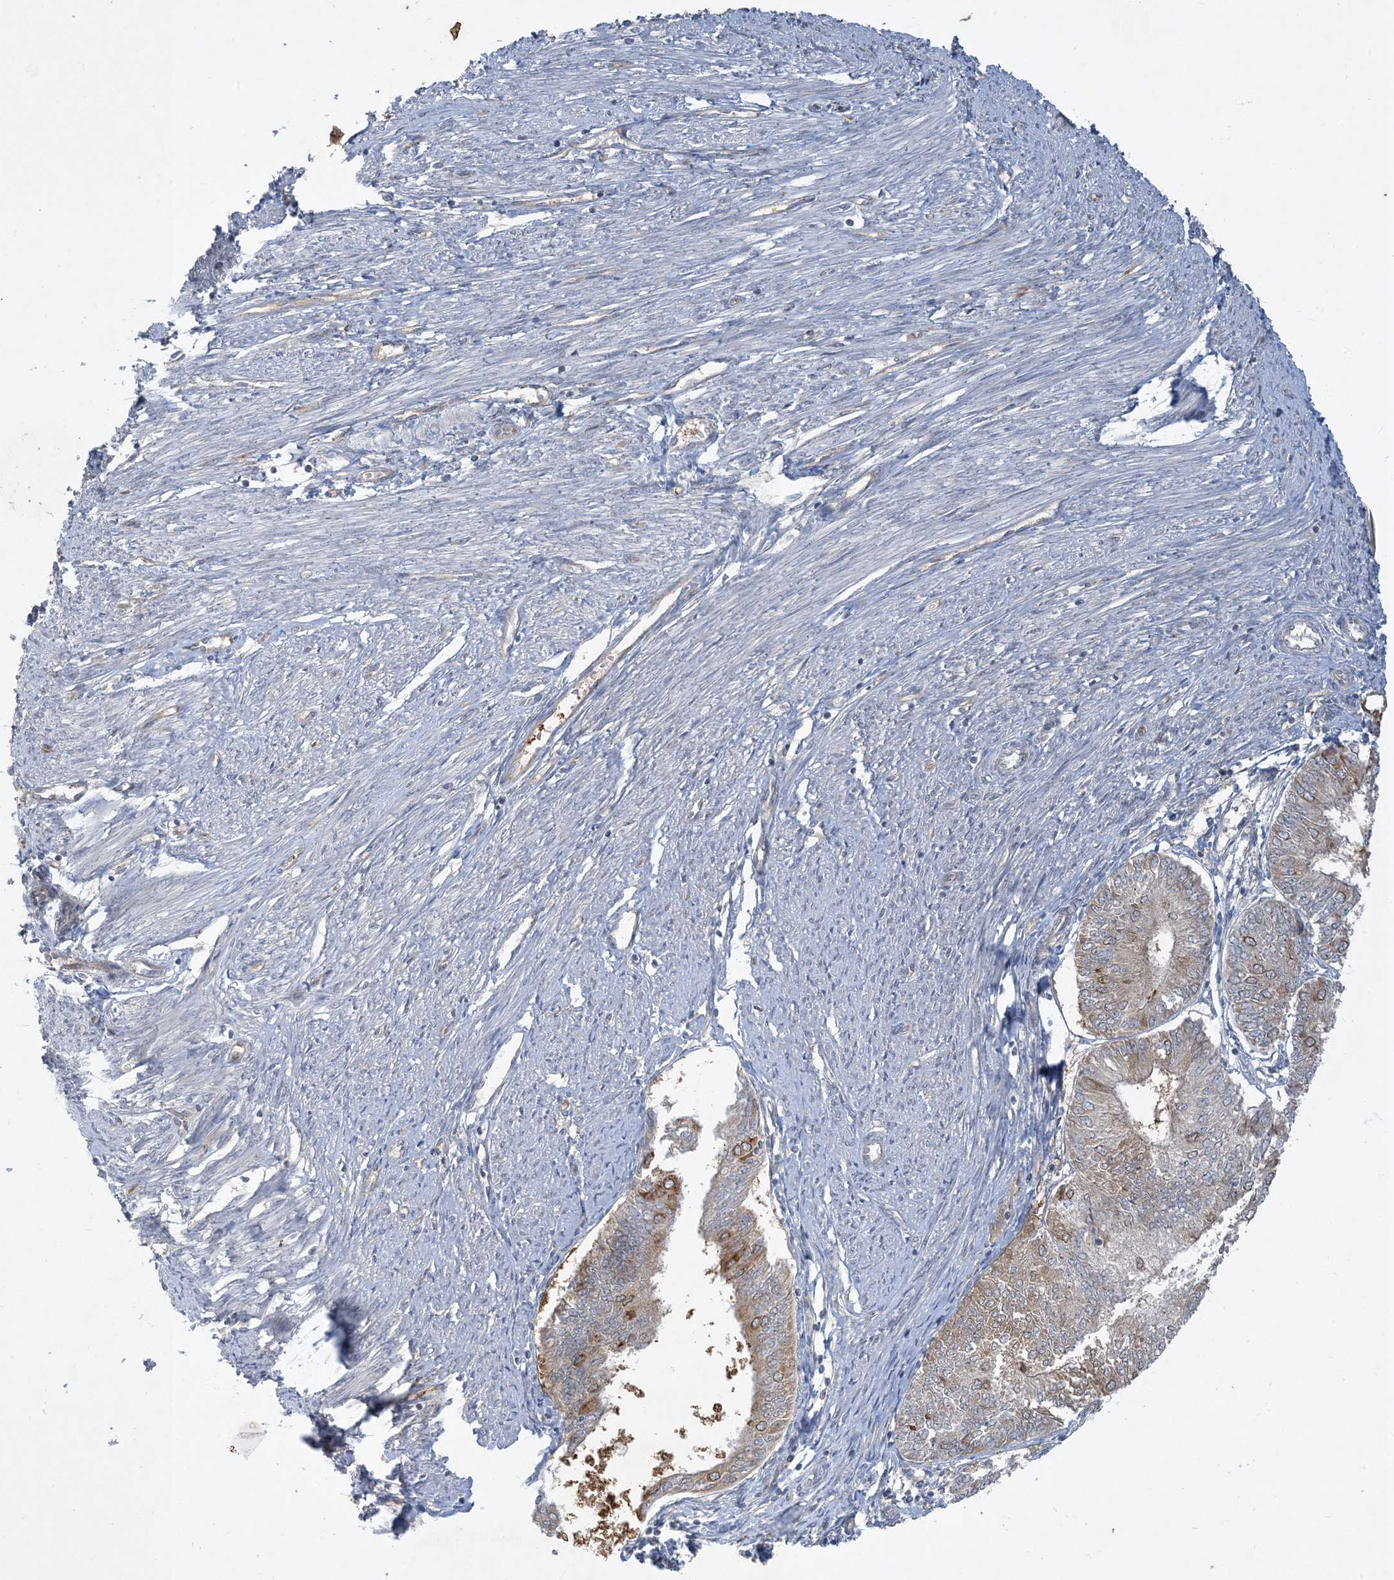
{"staining": {"intensity": "moderate", "quantity": "<25%", "location": "cytoplasmic/membranous"}, "tissue": "endometrial cancer", "cell_type": "Tumor cells", "image_type": "cancer", "snomed": [{"axis": "morphology", "description": "Adenocarcinoma, NOS"}, {"axis": "topography", "description": "Endometrium"}], "caption": "Immunohistochemical staining of adenocarcinoma (endometrial) demonstrates moderate cytoplasmic/membranous protein positivity in about <25% of tumor cells.", "gene": "CDS1", "patient": {"sex": "female", "age": 58}}